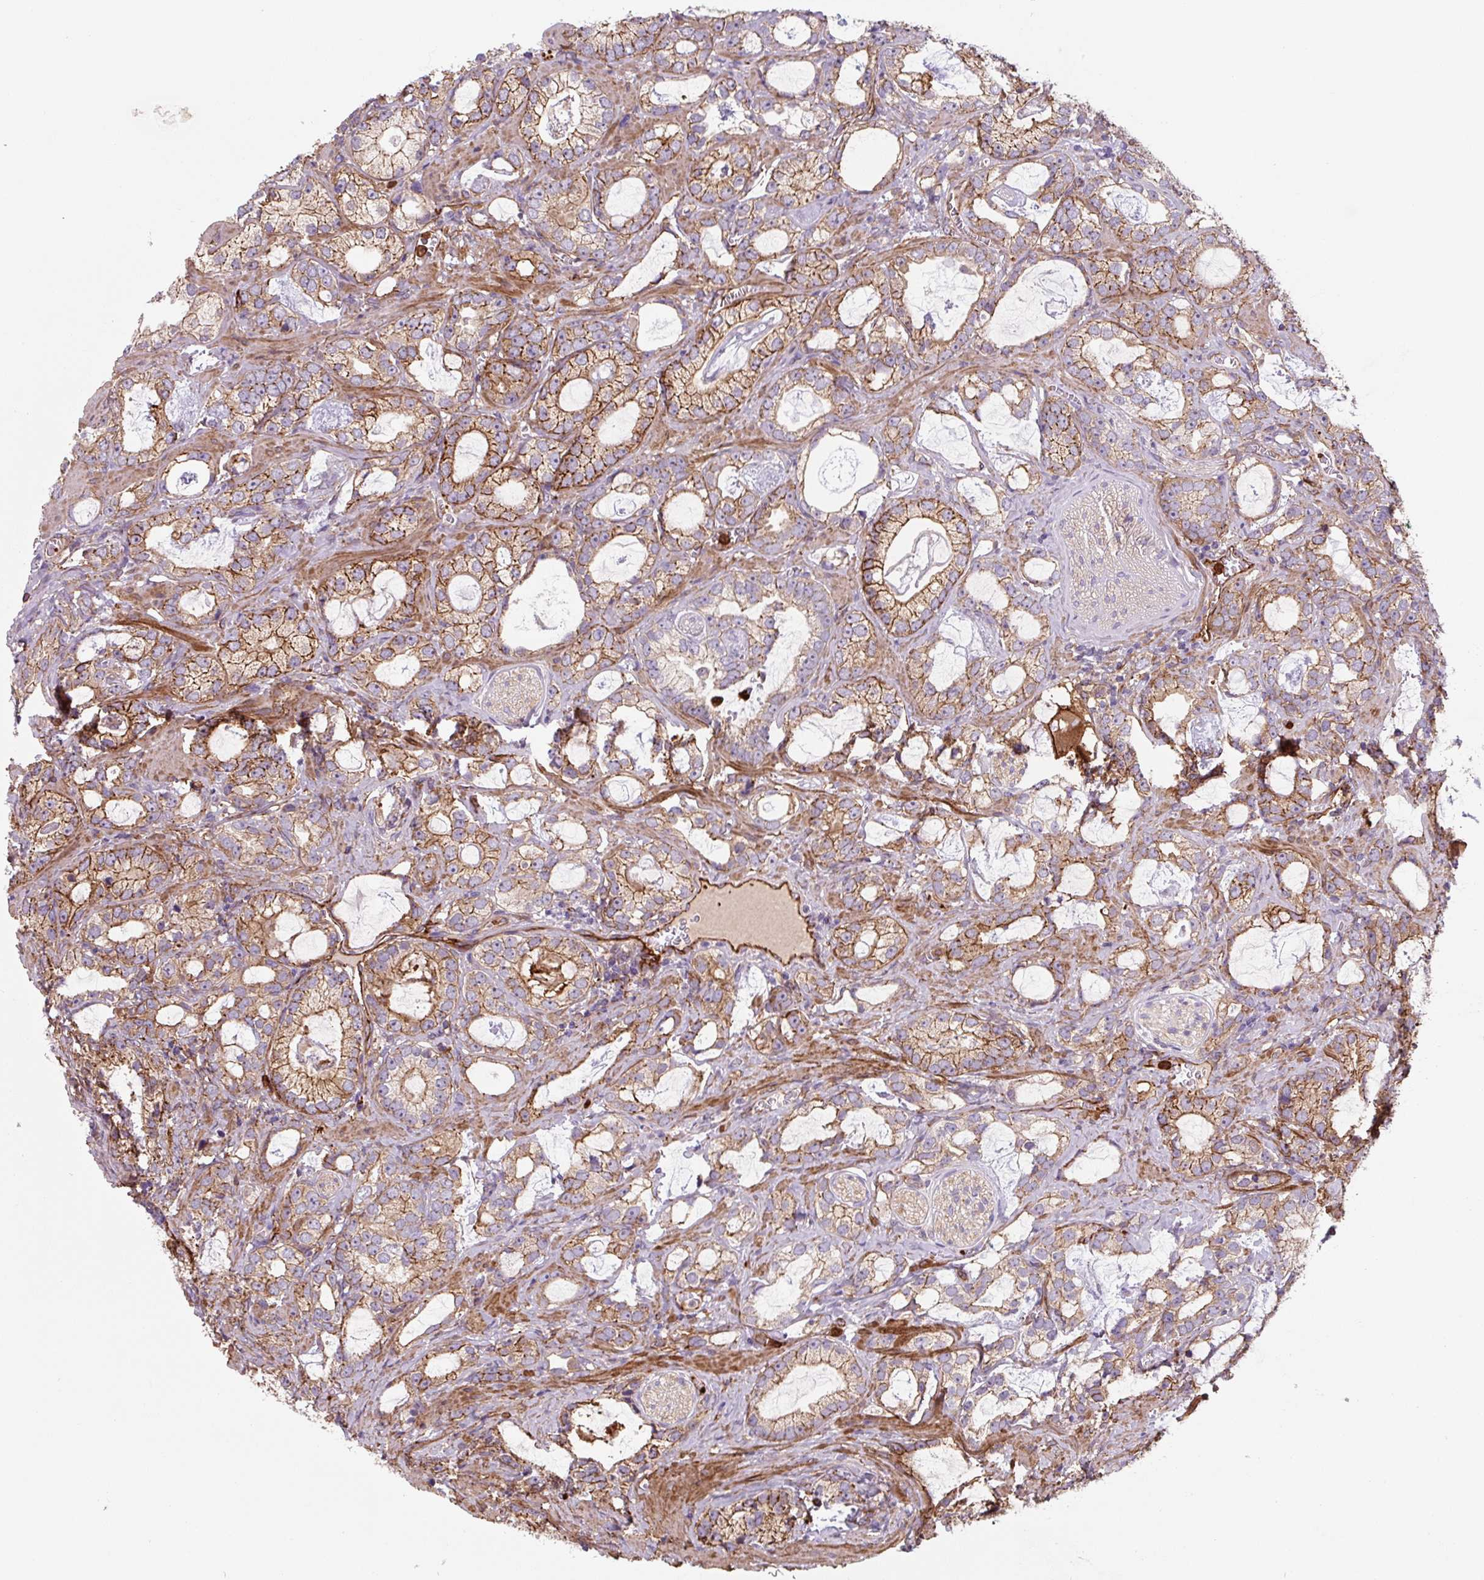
{"staining": {"intensity": "moderate", "quantity": ">75%", "location": "cytoplasmic/membranous"}, "tissue": "prostate cancer", "cell_type": "Tumor cells", "image_type": "cancer", "snomed": [{"axis": "morphology", "description": "Adenocarcinoma, Medium grade"}, {"axis": "topography", "description": "Prostate"}], "caption": "This is an image of IHC staining of prostate cancer, which shows moderate positivity in the cytoplasmic/membranous of tumor cells.", "gene": "DHFR2", "patient": {"sex": "male", "age": 57}}